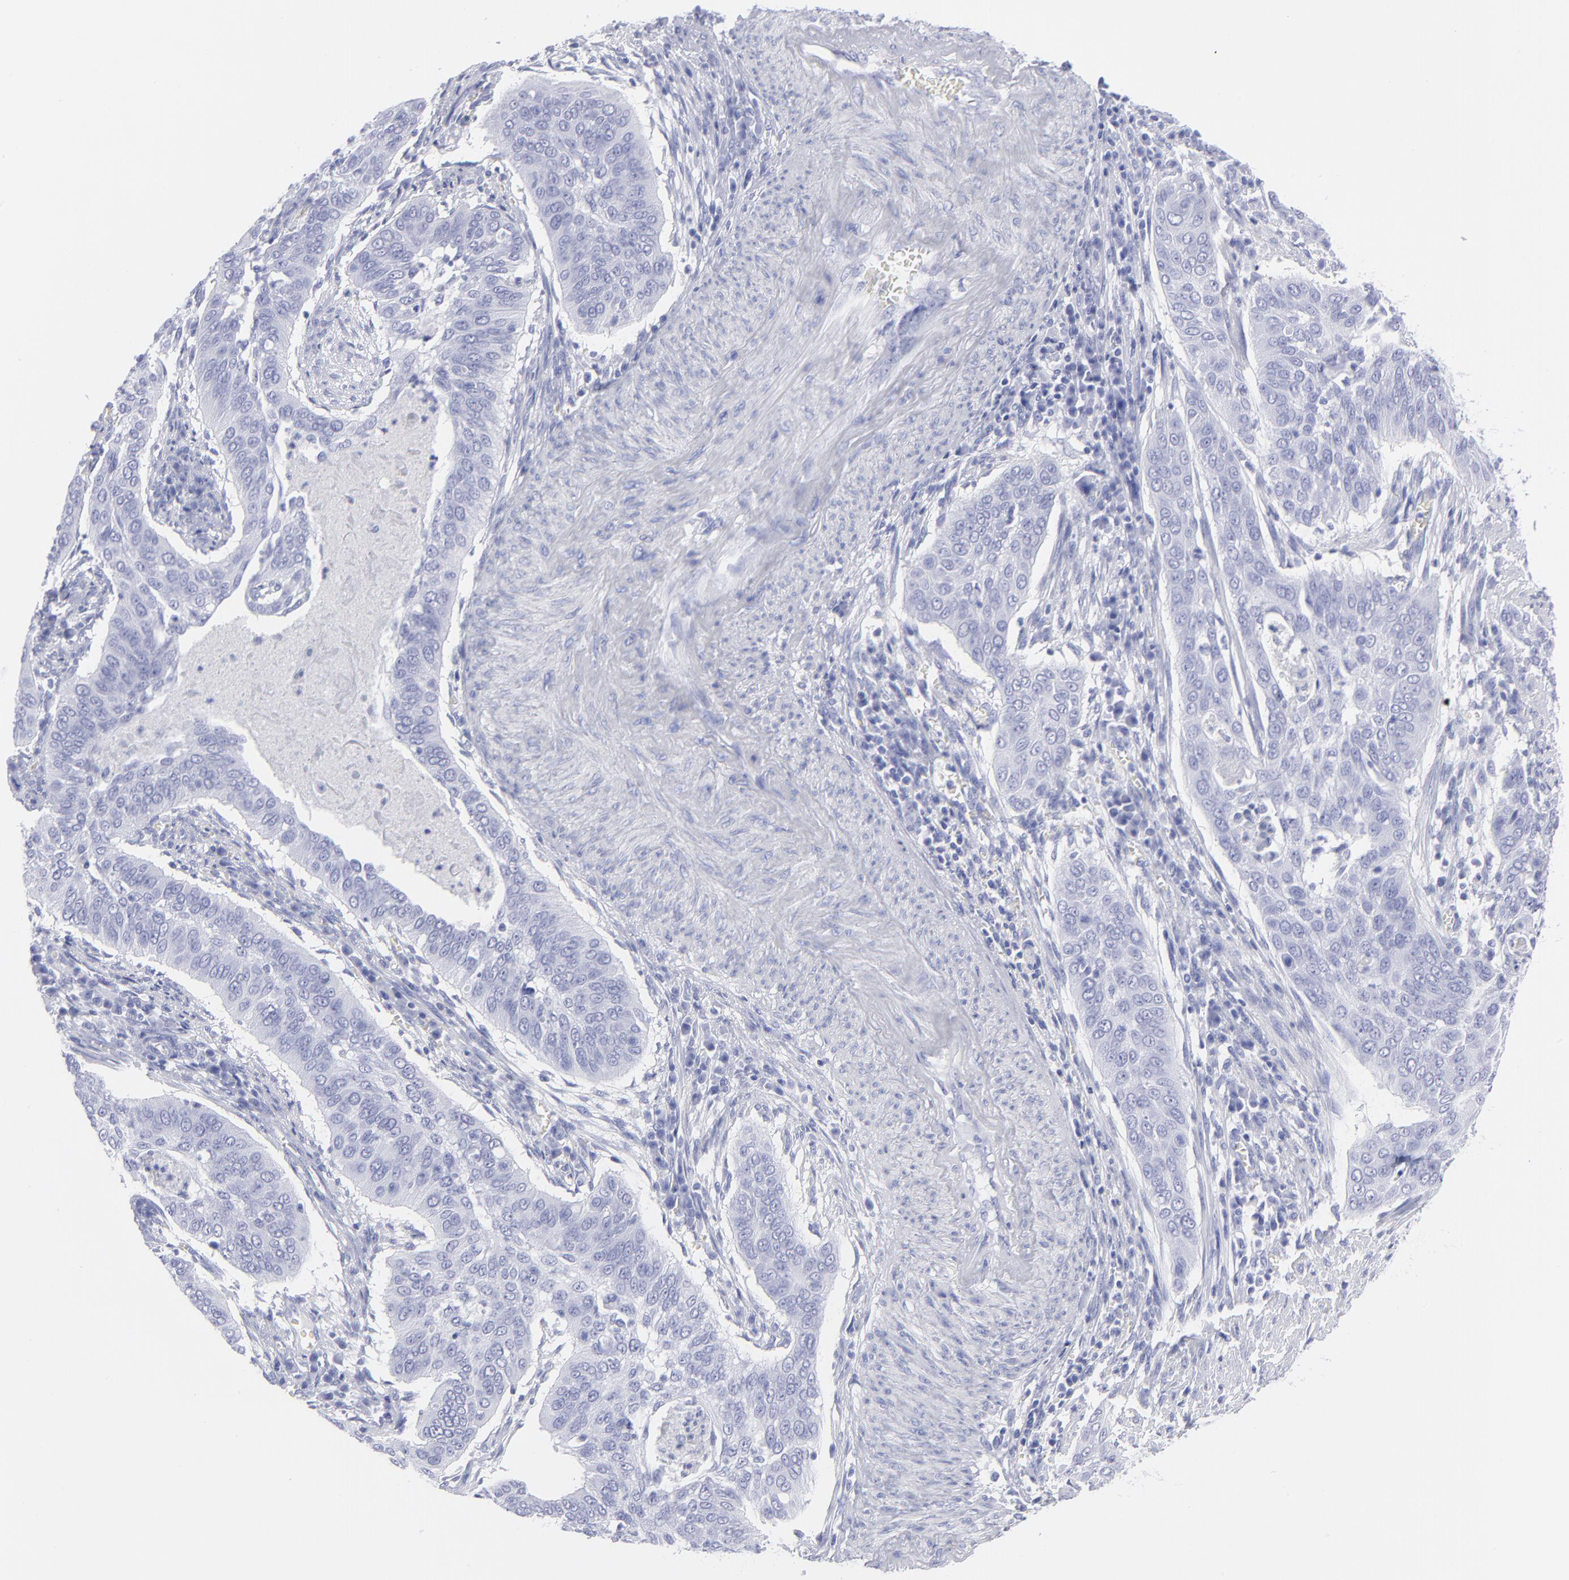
{"staining": {"intensity": "negative", "quantity": "none", "location": "none"}, "tissue": "cervical cancer", "cell_type": "Tumor cells", "image_type": "cancer", "snomed": [{"axis": "morphology", "description": "Squamous cell carcinoma, NOS"}, {"axis": "topography", "description": "Cervix"}], "caption": "Histopathology image shows no protein positivity in tumor cells of squamous cell carcinoma (cervical) tissue. (DAB (3,3'-diaminobenzidine) immunohistochemistry (IHC), high magnification).", "gene": "F13B", "patient": {"sex": "female", "age": 39}}